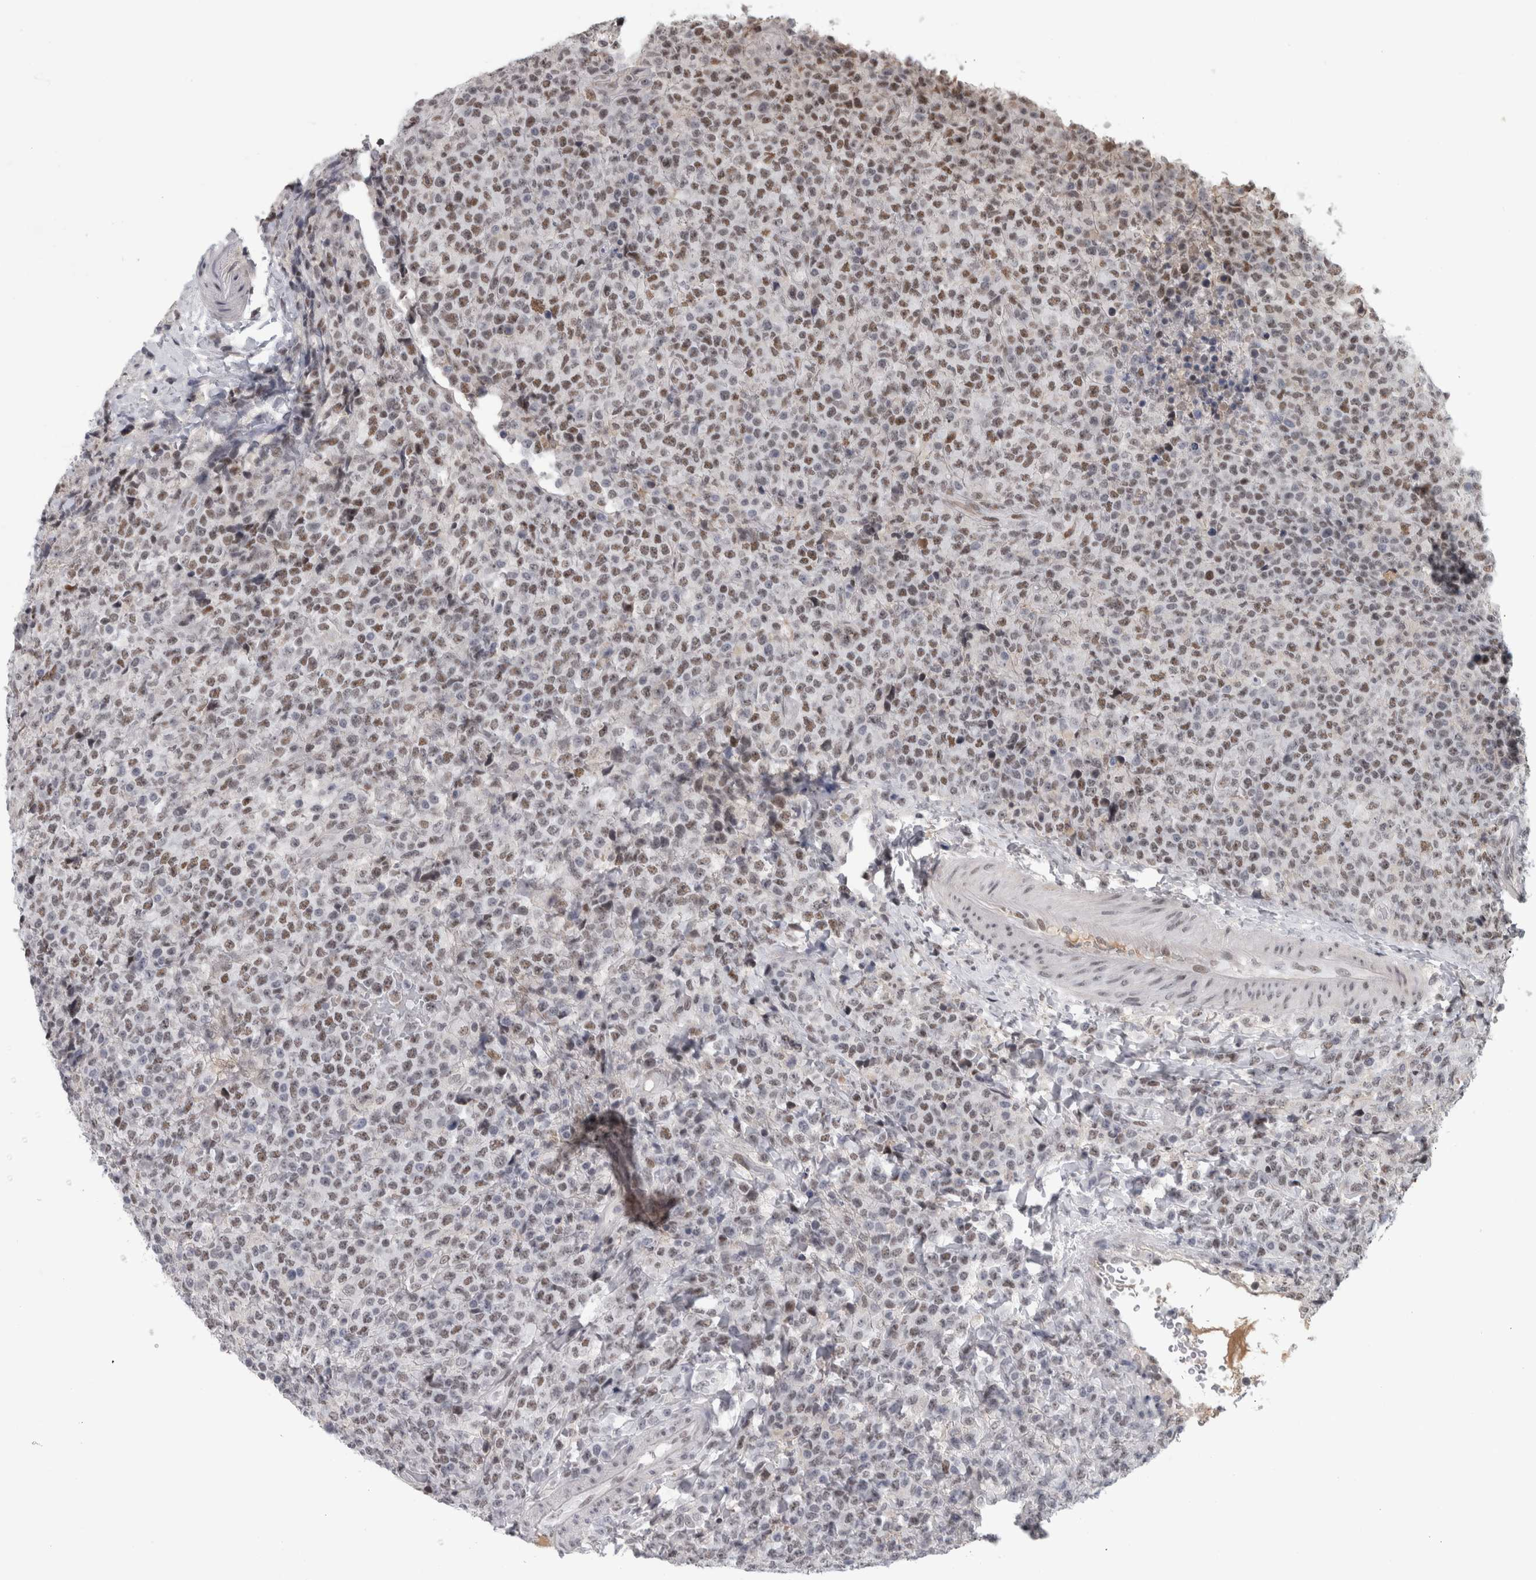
{"staining": {"intensity": "moderate", "quantity": ">75%", "location": "nuclear"}, "tissue": "lymphoma", "cell_type": "Tumor cells", "image_type": "cancer", "snomed": [{"axis": "morphology", "description": "Malignant lymphoma, non-Hodgkin's type, High grade"}, {"axis": "topography", "description": "Lymph node"}], "caption": "Moderate nuclear protein positivity is appreciated in about >75% of tumor cells in lymphoma.", "gene": "ARID4B", "patient": {"sex": "male", "age": 13}}